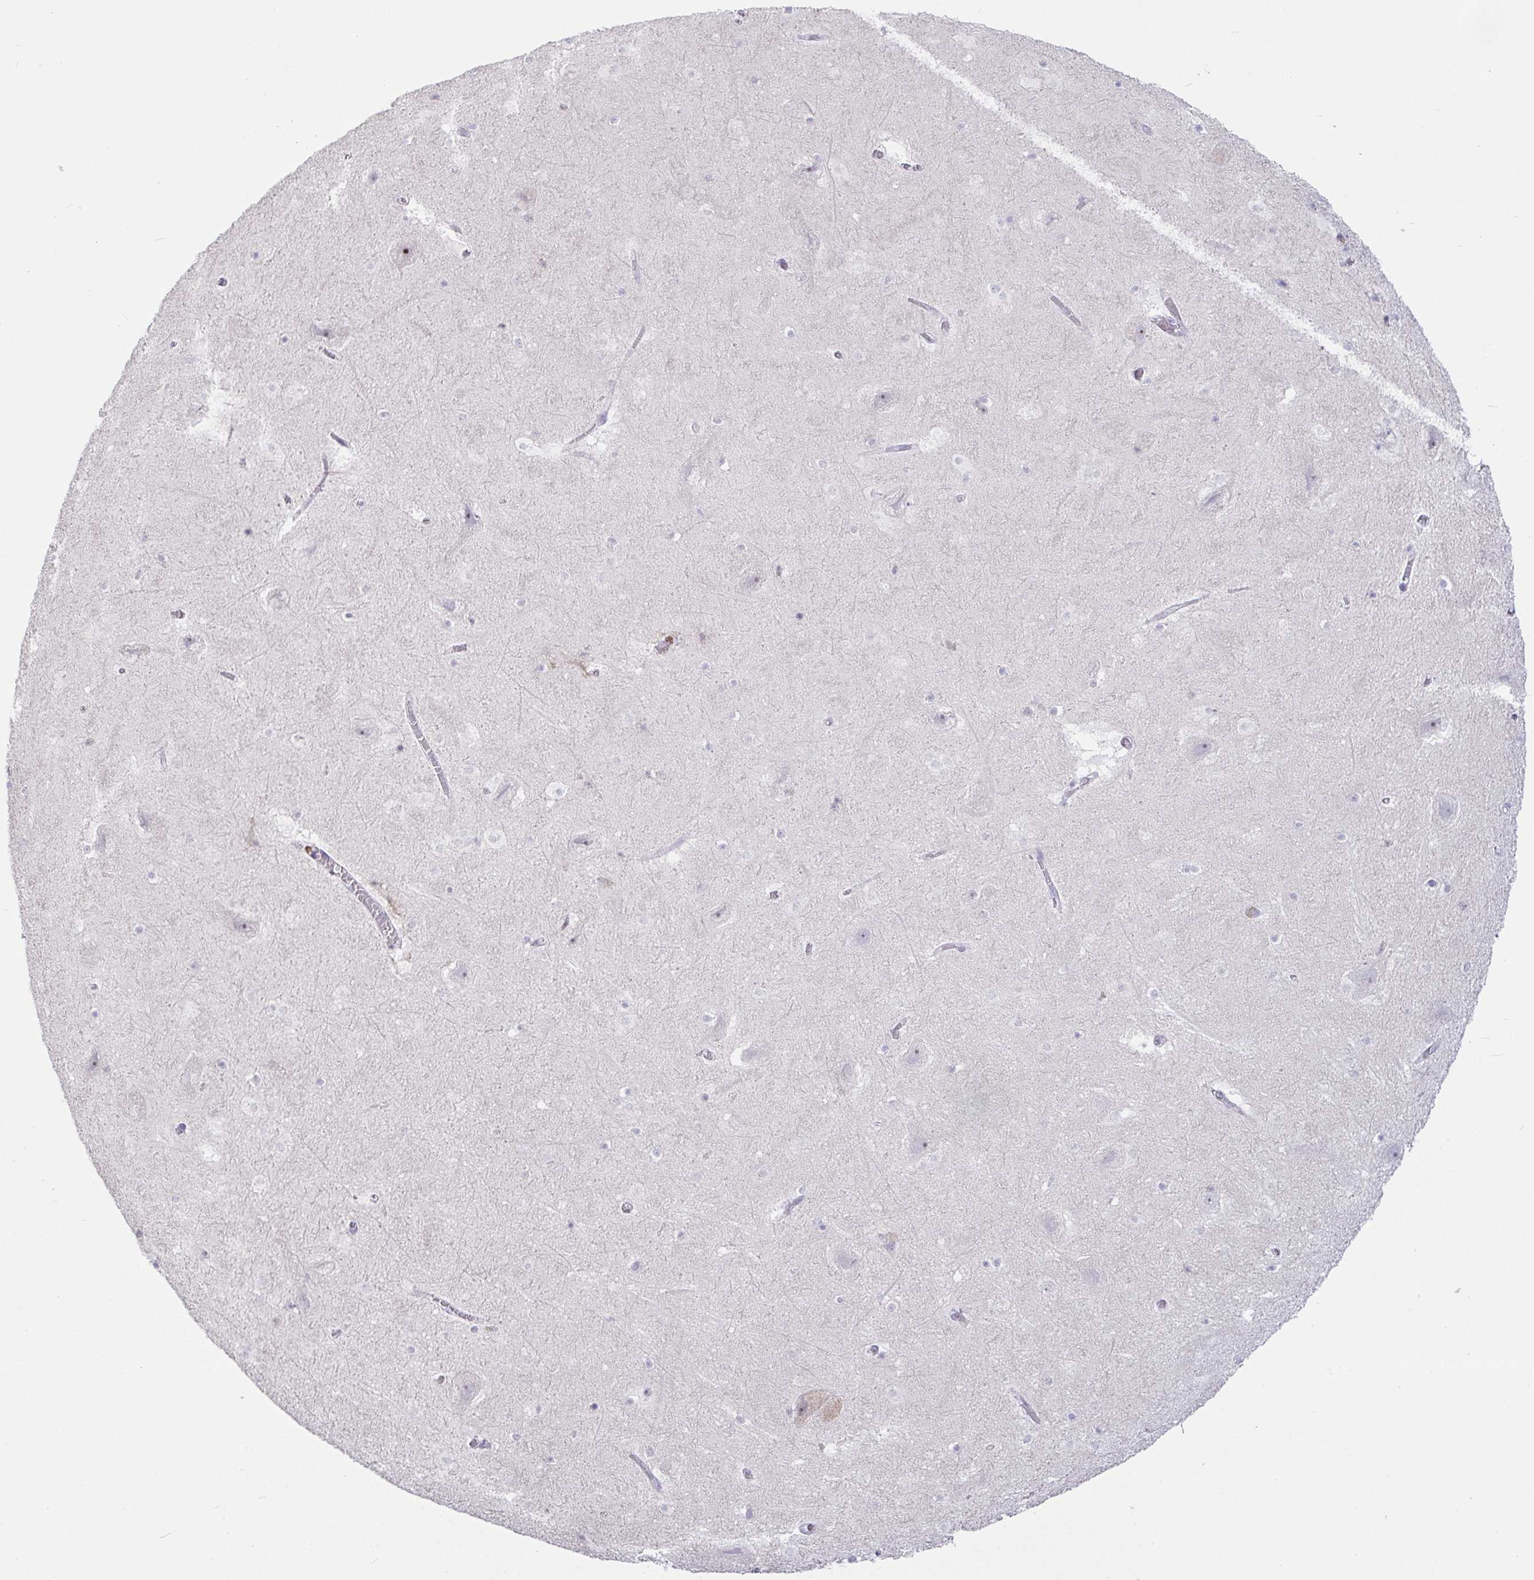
{"staining": {"intensity": "negative", "quantity": "none", "location": "none"}, "tissue": "hippocampus", "cell_type": "Glial cells", "image_type": "normal", "snomed": [{"axis": "morphology", "description": "Normal tissue, NOS"}, {"axis": "topography", "description": "Hippocampus"}], "caption": "High power microscopy photomicrograph of an IHC histopathology image of normal hippocampus, revealing no significant expression in glial cells.", "gene": "MYC", "patient": {"sex": "female", "age": 42}}